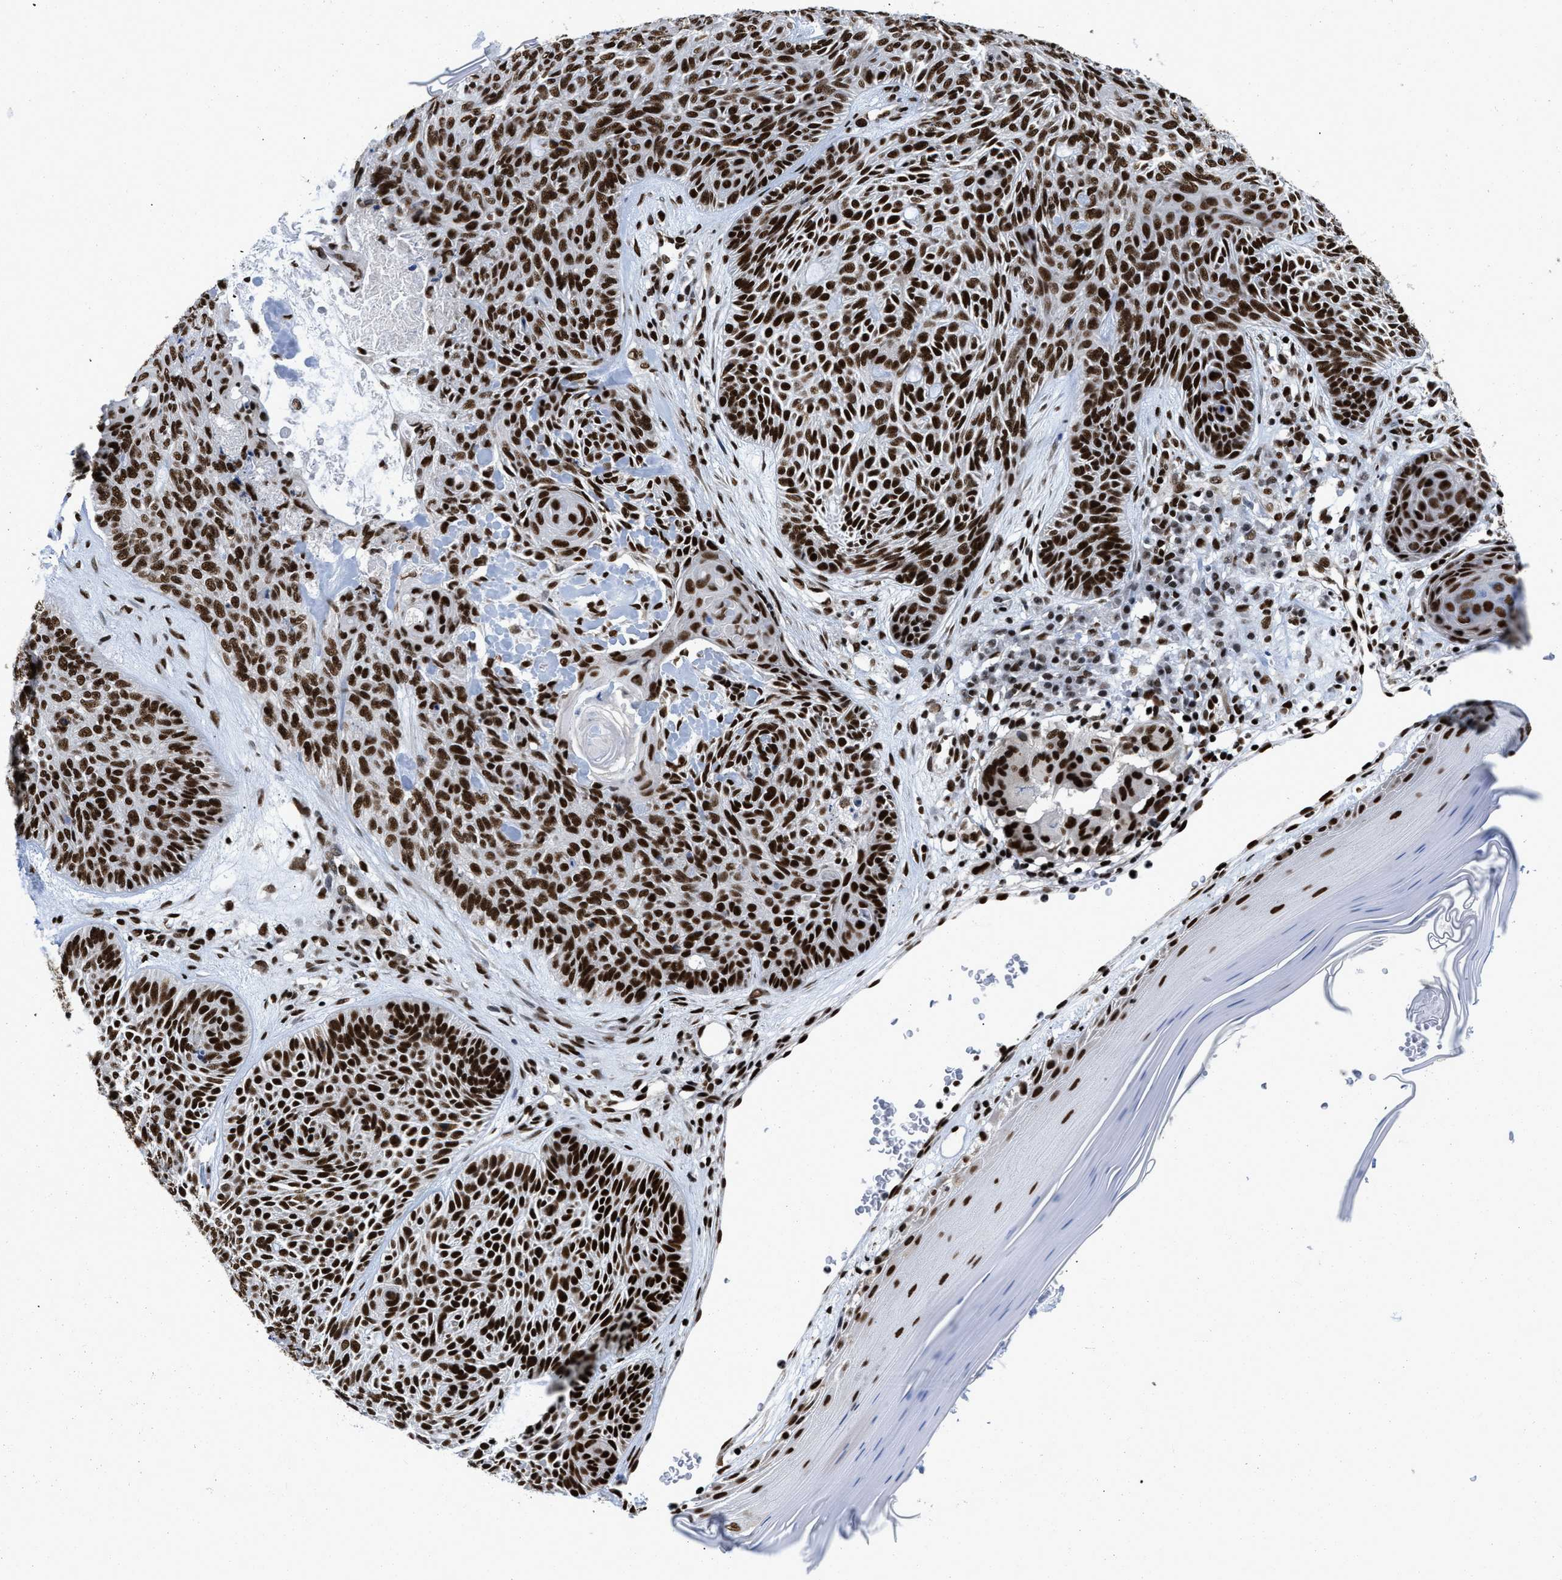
{"staining": {"intensity": "strong", "quantity": ">75%", "location": "nuclear"}, "tissue": "skin cancer", "cell_type": "Tumor cells", "image_type": "cancer", "snomed": [{"axis": "morphology", "description": "Basal cell carcinoma"}, {"axis": "topography", "description": "Skin"}], "caption": "Skin cancer (basal cell carcinoma) tissue displays strong nuclear positivity in about >75% of tumor cells", "gene": "CREB1", "patient": {"sex": "male", "age": 55}}